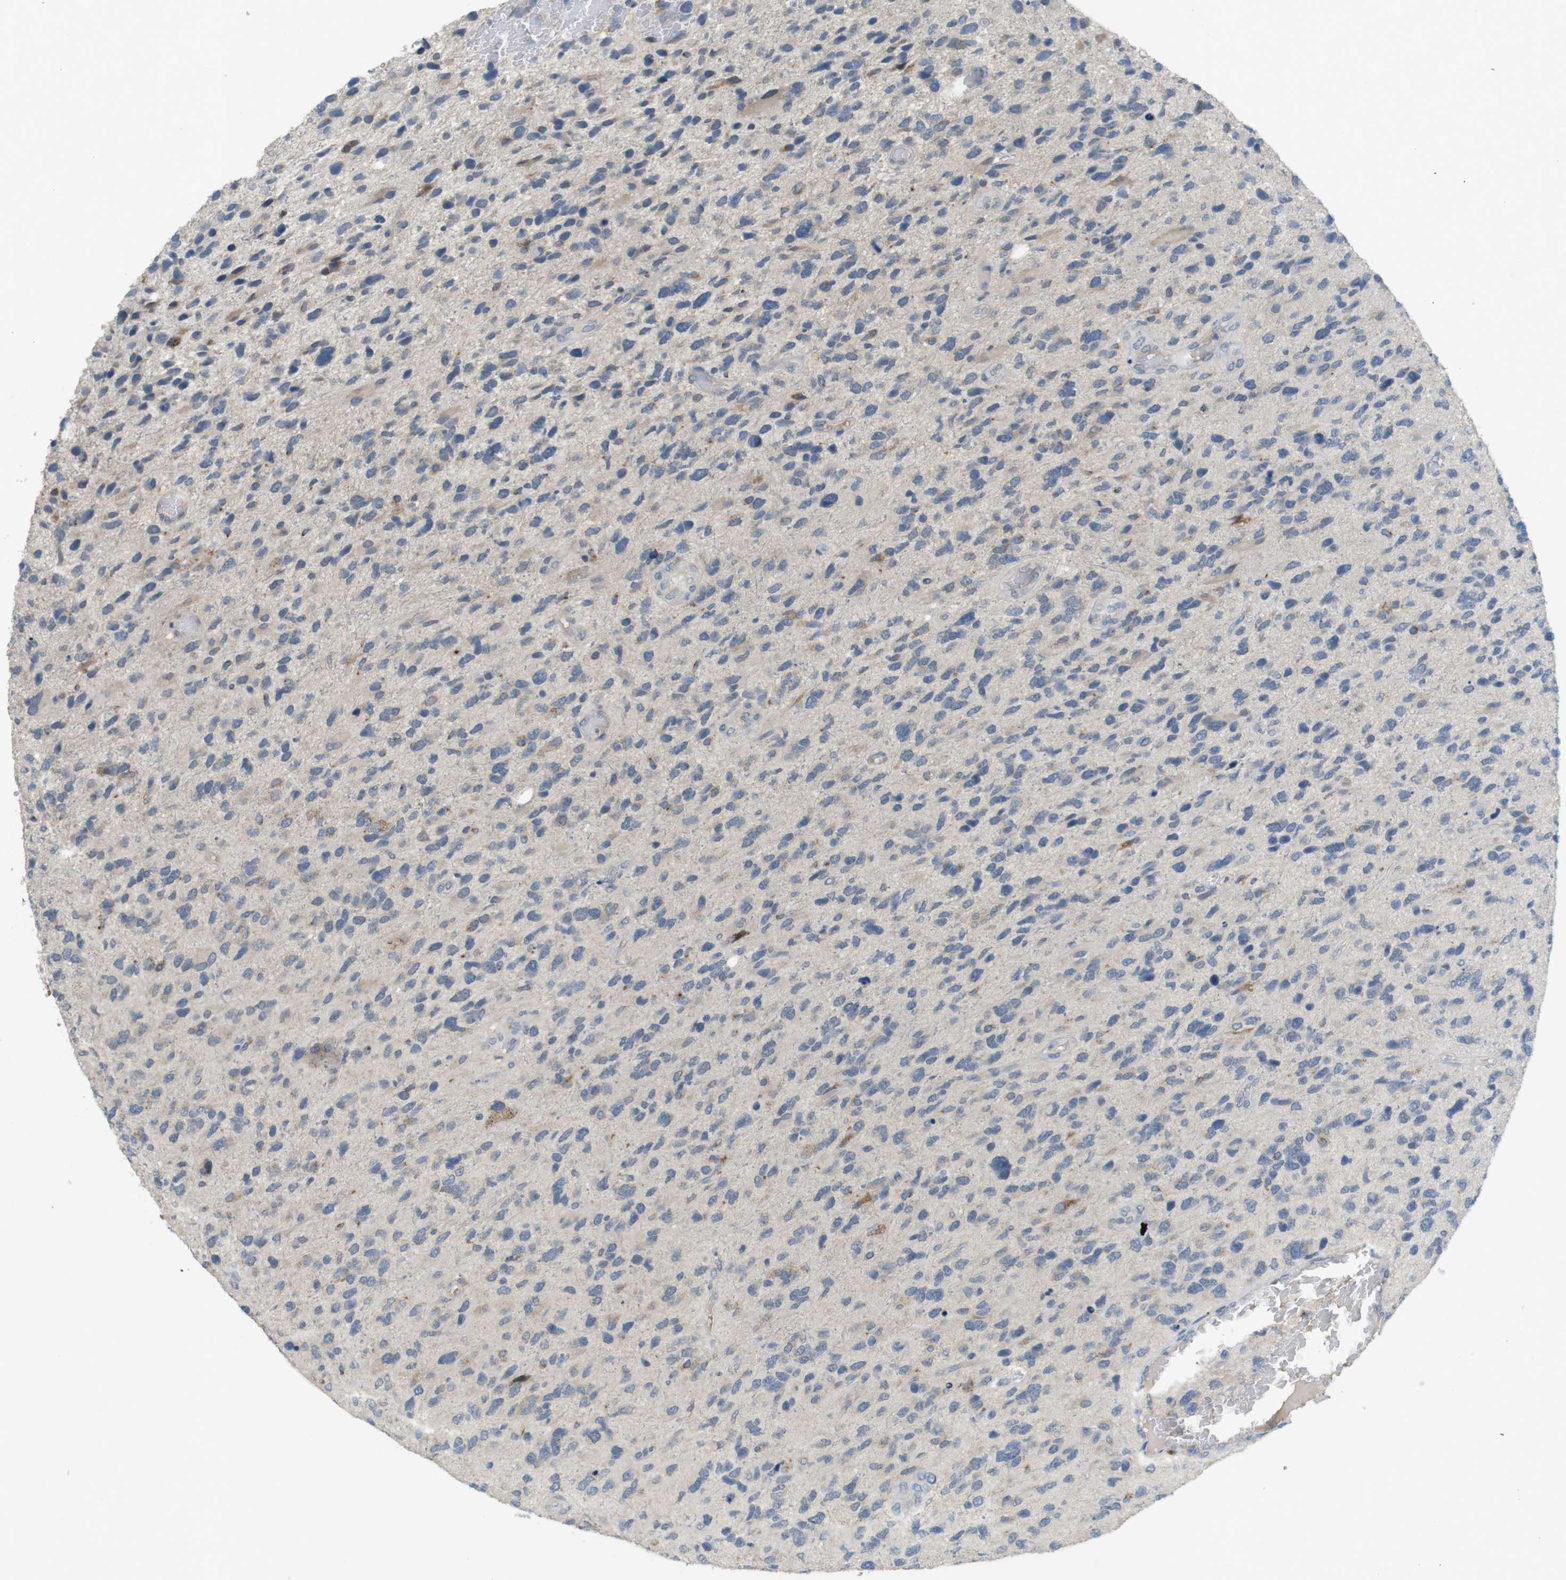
{"staining": {"intensity": "moderate", "quantity": "<25%", "location": "cytoplasmic/membranous"}, "tissue": "glioma", "cell_type": "Tumor cells", "image_type": "cancer", "snomed": [{"axis": "morphology", "description": "Glioma, malignant, High grade"}, {"axis": "topography", "description": "Brain"}], "caption": "A brown stain highlights moderate cytoplasmic/membranous positivity of a protein in human high-grade glioma (malignant) tumor cells.", "gene": "YIPF3", "patient": {"sex": "female", "age": 58}}